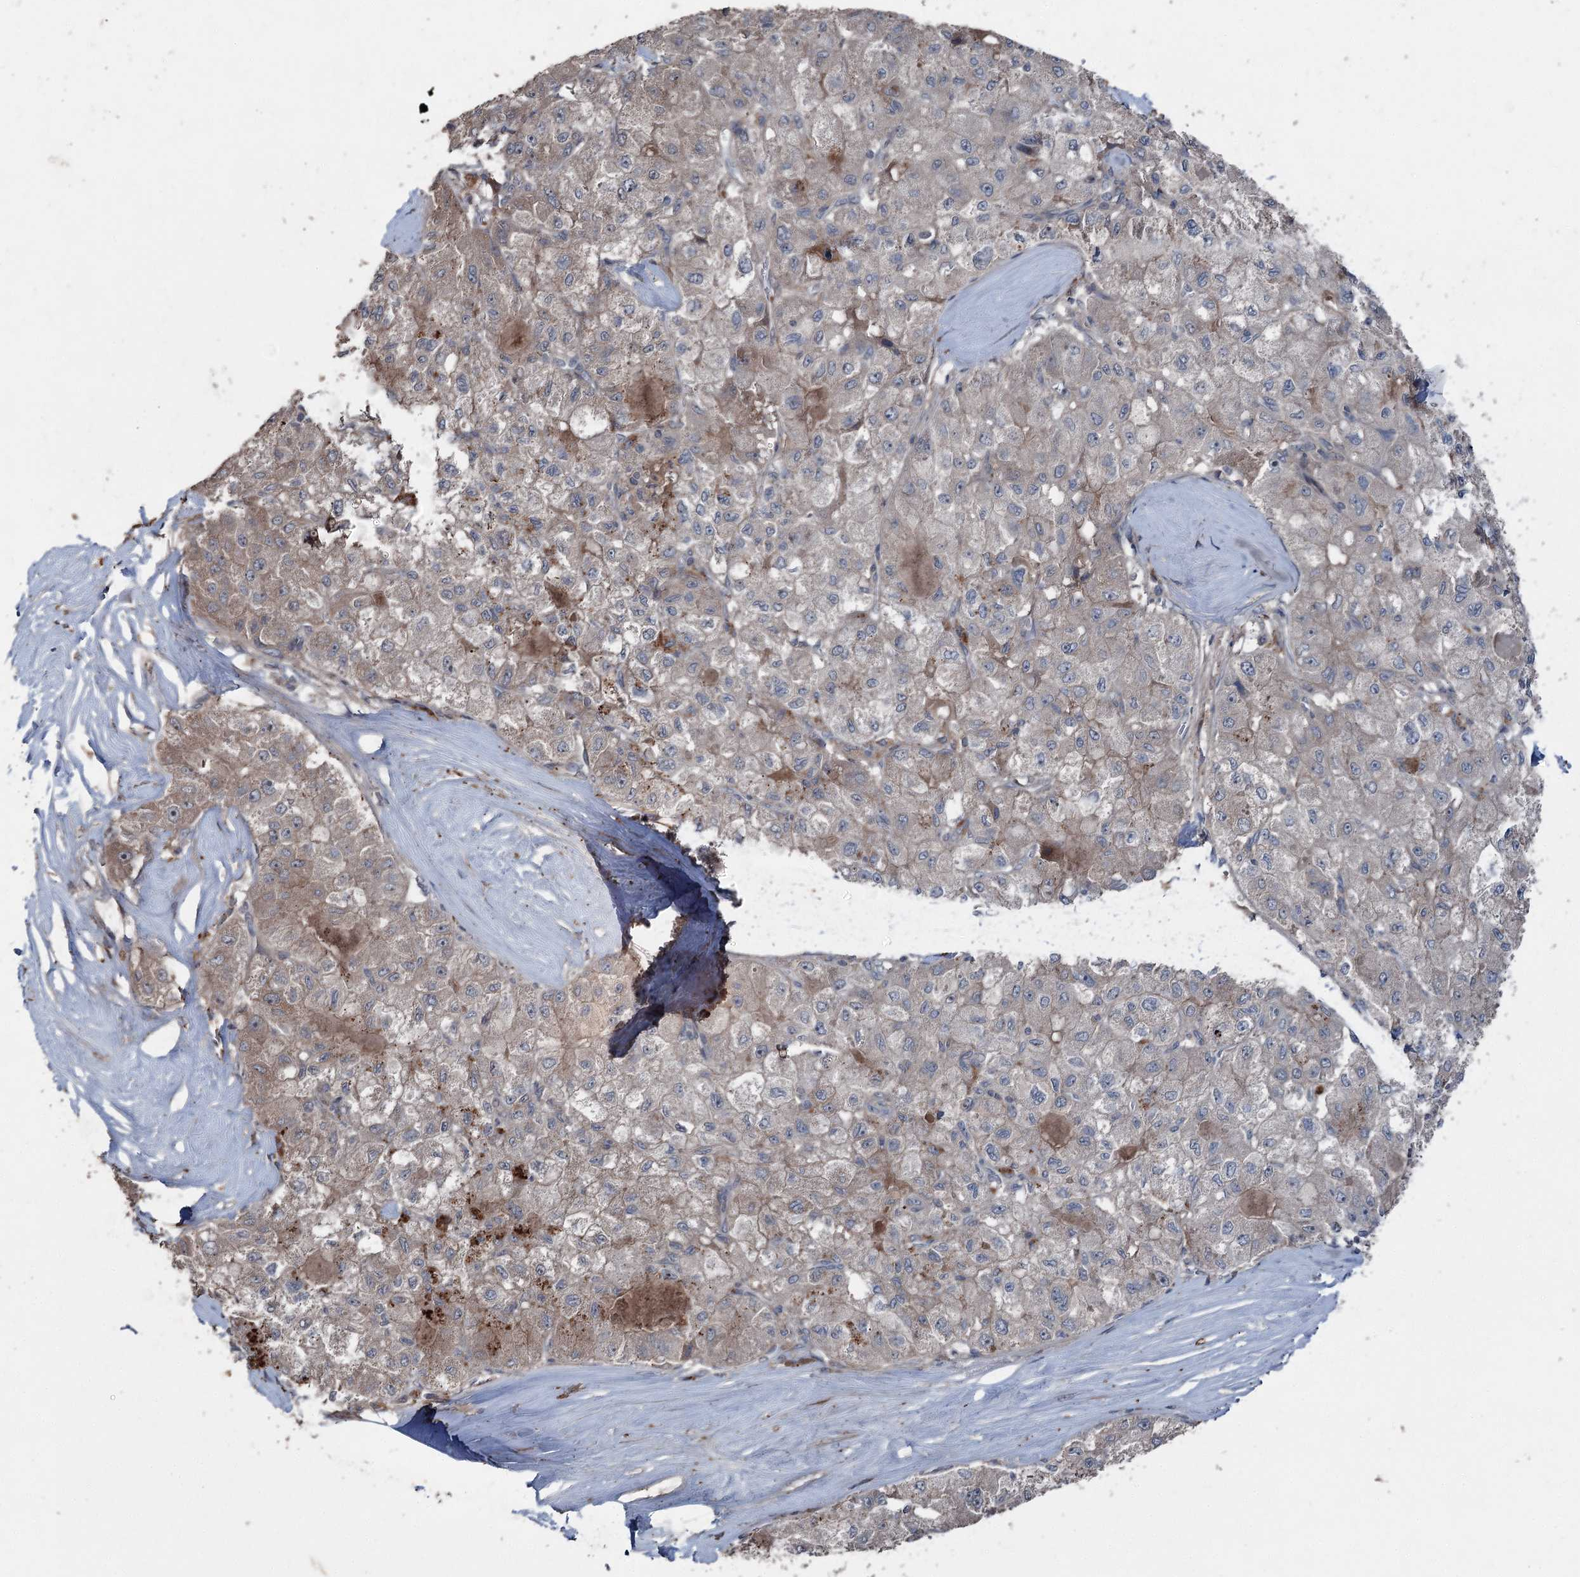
{"staining": {"intensity": "weak", "quantity": "25%-75%", "location": "cytoplasmic/membranous"}, "tissue": "liver cancer", "cell_type": "Tumor cells", "image_type": "cancer", "snomed": [{"axis": "morphology", "description": "Carcinoma, Hepatocellular, NOS"}, {"axis": "topography", "description": "Liver"}], "caption": "This micrograph reveals IHC staining of human liver cancer, with low weak cytoplasmic/membranous staining in approximately 25%-75% of tumor cells.", "gene": "MAPK8IP2", "patient": {"sex": "male", "age": 80}}